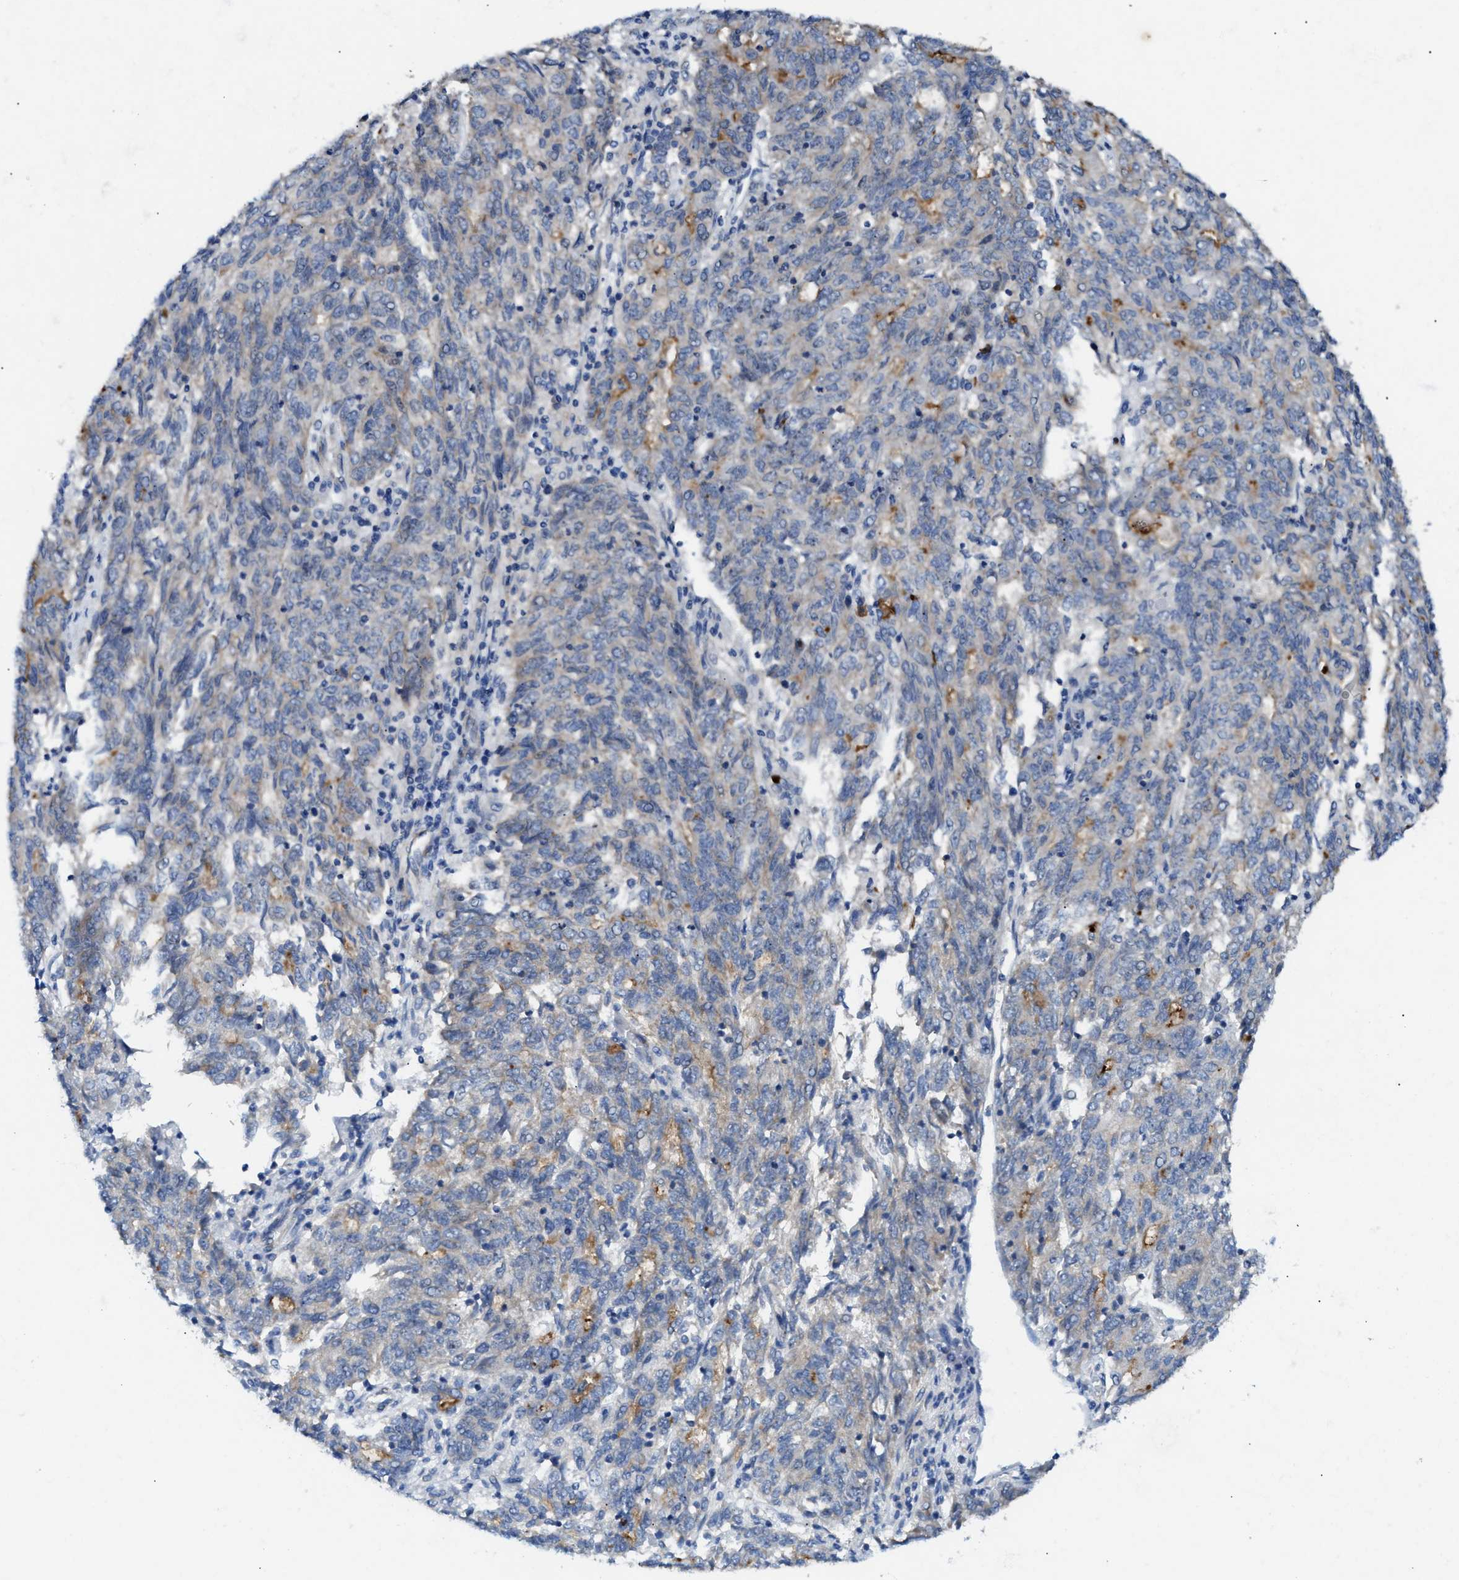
{"staining": {"intensity": "weak", "quantity": "<25%", "location": "cytoplasmic/membranous"}, "tissue": "endometrial cancer", "cell_type": "Tumor cells", "image_type": "cancer", "snomed": [{"axis": "morphology", "description": "Adenocarcinoma, NOS"}, {"axis": "topography", "description": "Endometrium"}], "caption": "Immunohistochemistry (IHC) of human adenocarcinoma (endometrial) displays no expression in tumor cells. The staining is performed using DAB (3,3'-diaminobenzidine) brown chromogen with nuclei counter-stained in using hematoxylin.", "gene": "CMTM1", "patient": {"sex": "female", "age": 80}}